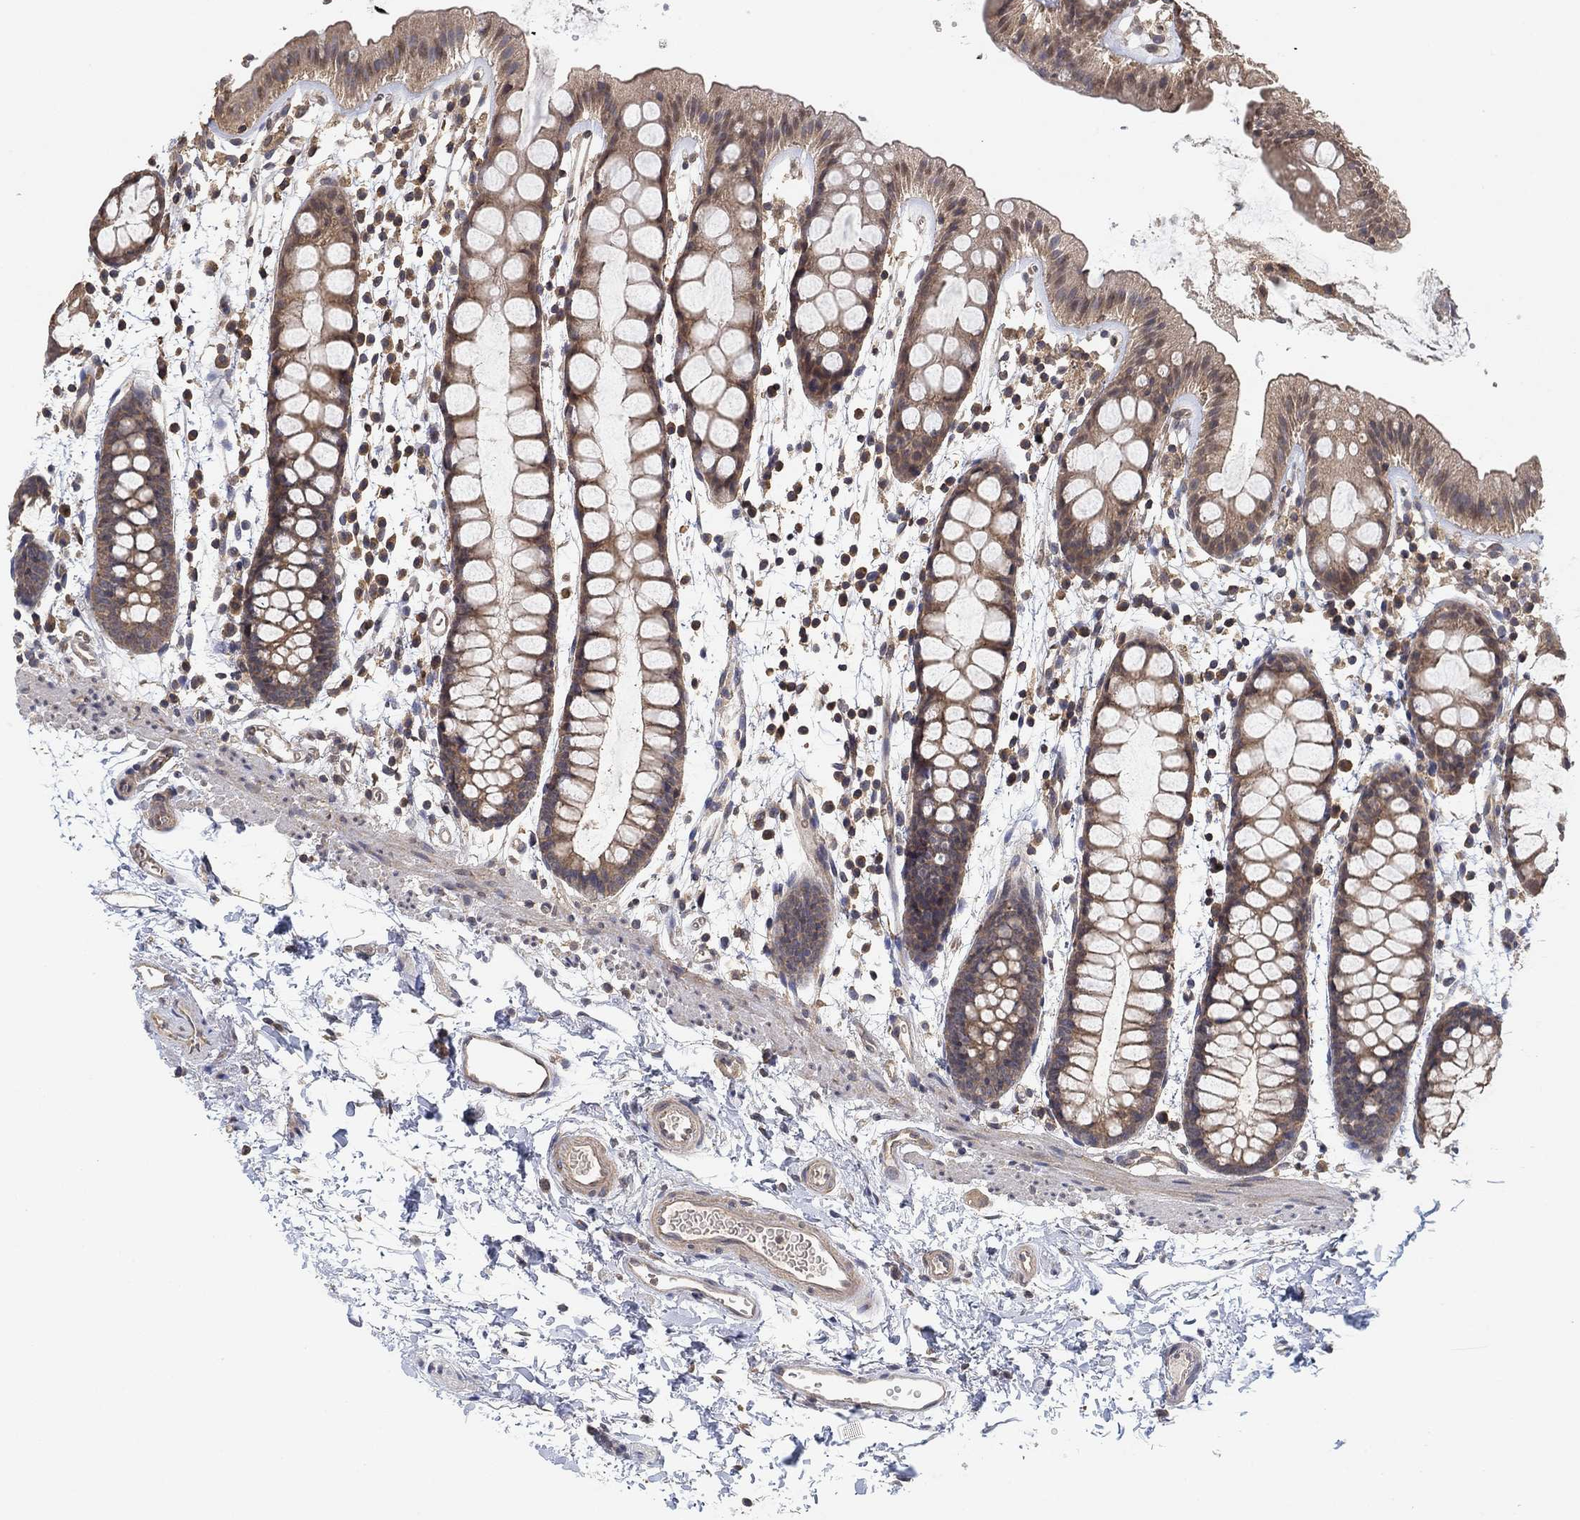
{"staining": {"intensity": "weak", "quantity": "25%-75%", "location": "cytoplasmic/membranous"}, "tissue": "rectum", "cell_type": "Glandular cells", "image_type": "normal", "snomed": [{"axis": "morphology", "description": "Normal tissue, NOS"}, {"axis": "topography", "description": "Rectum"}], "caption": "A brown stain shows weak cytoplasmic/membranous expression of a protein in glandular cells of normal rectum. (DAB (3,3'-diaminobenzidine) = brown stain, brightfield microscopy at high magnification).", "gene": "CCDC43", "patient": {"sex": "male", "age": 57}}